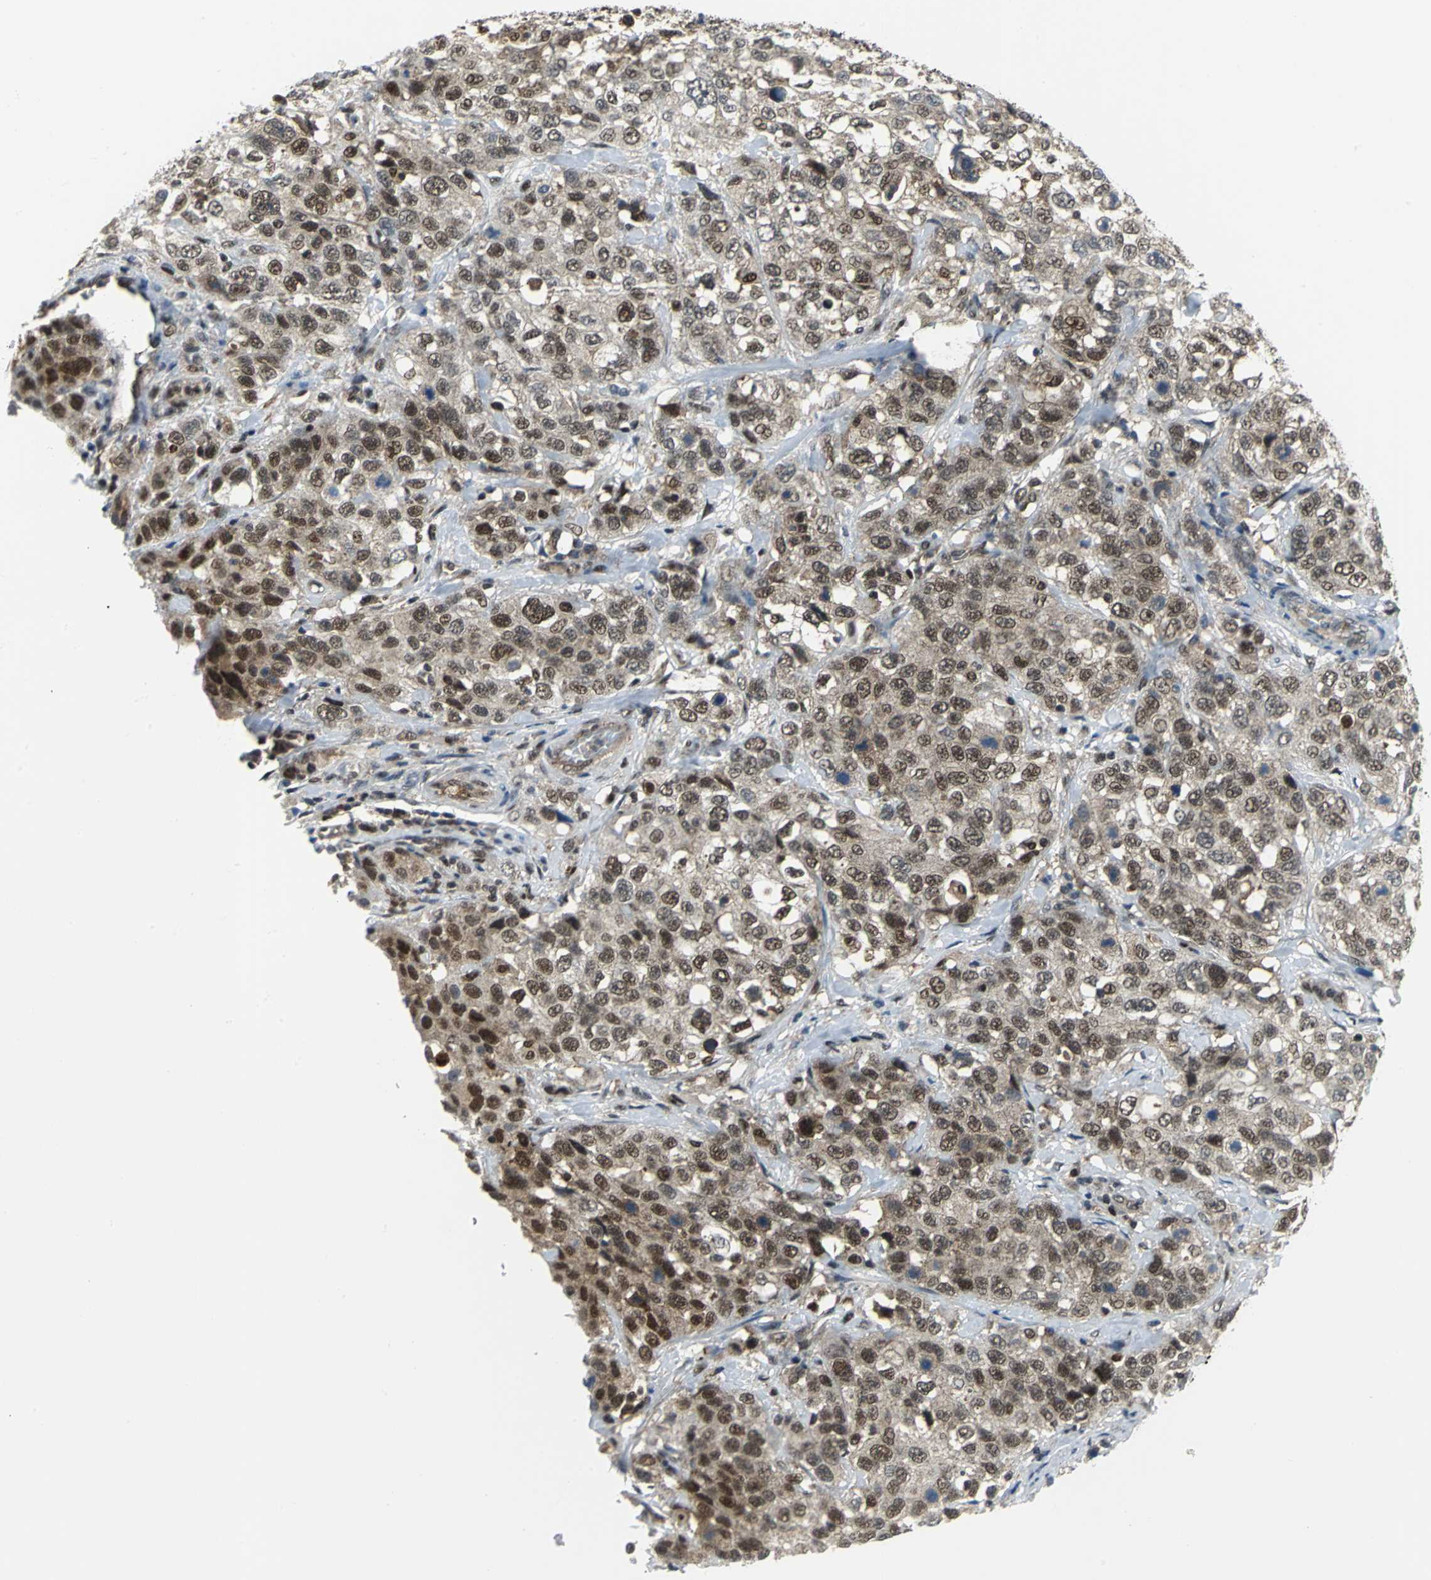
{"staining": {"intensity": "moderate", "quantity": ">75%", "location": "cytoplasmic/membranous,nuclear"}, "tissue": "stomach cancer", "cell_type": "Tumor cells", "image_type": "cancer", "snomed": [{"axis": "morphology", "description": "Normal tissue, NOS"}, {"axis": "morphology", "description": "Adenocarcinoma, NOS"}, {"axis": "topography", "description": "Stomach"}], "caption": "This micrograph reveals immunohistochemistry (IHC) staining of human adenocarcinoma (stomach), with medium moderate cytoplasmic/membranous and nuclear positivity in approximately >75% of tumor cells.", "gene": "PSMA4", "patient": {"sex": "male", "age": 48}}